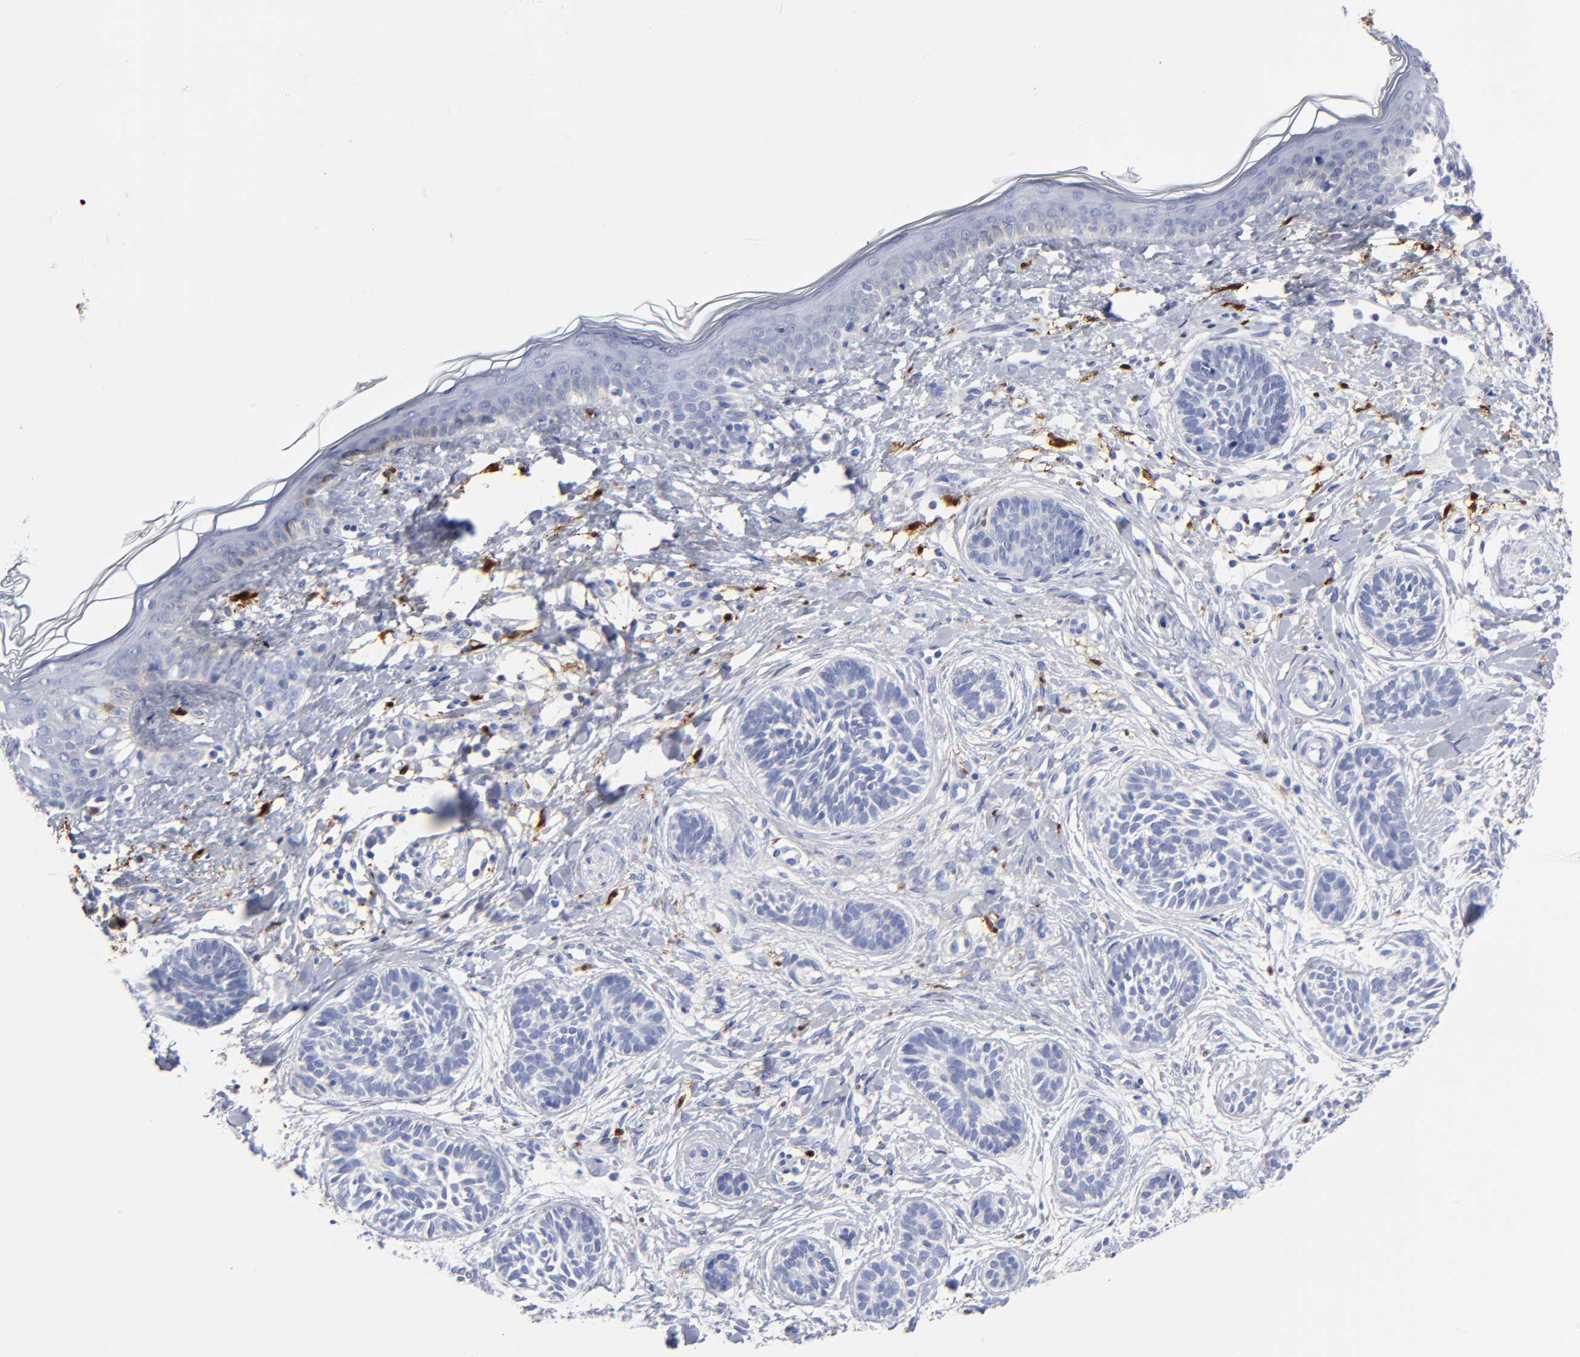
{"staining": {"intensity": "negative", "quantity": "none", "location": "none"}, "tissue": "skin cancer", "cell_type": "Tumor cells", "image_type": "cancer", "snomed": [{"axis": "morphology", "description": "Normal tissue, NOS"}, {"axis": "morphology", "description": "Basal cell carcinoma"}, {"axis": "topography", "description": "Skin"}], "caption": "There is no significant staining in tumor cells of skin cancer.", "gene": "PTP4A1", "patient": {"sex": "male", "age": 63}}